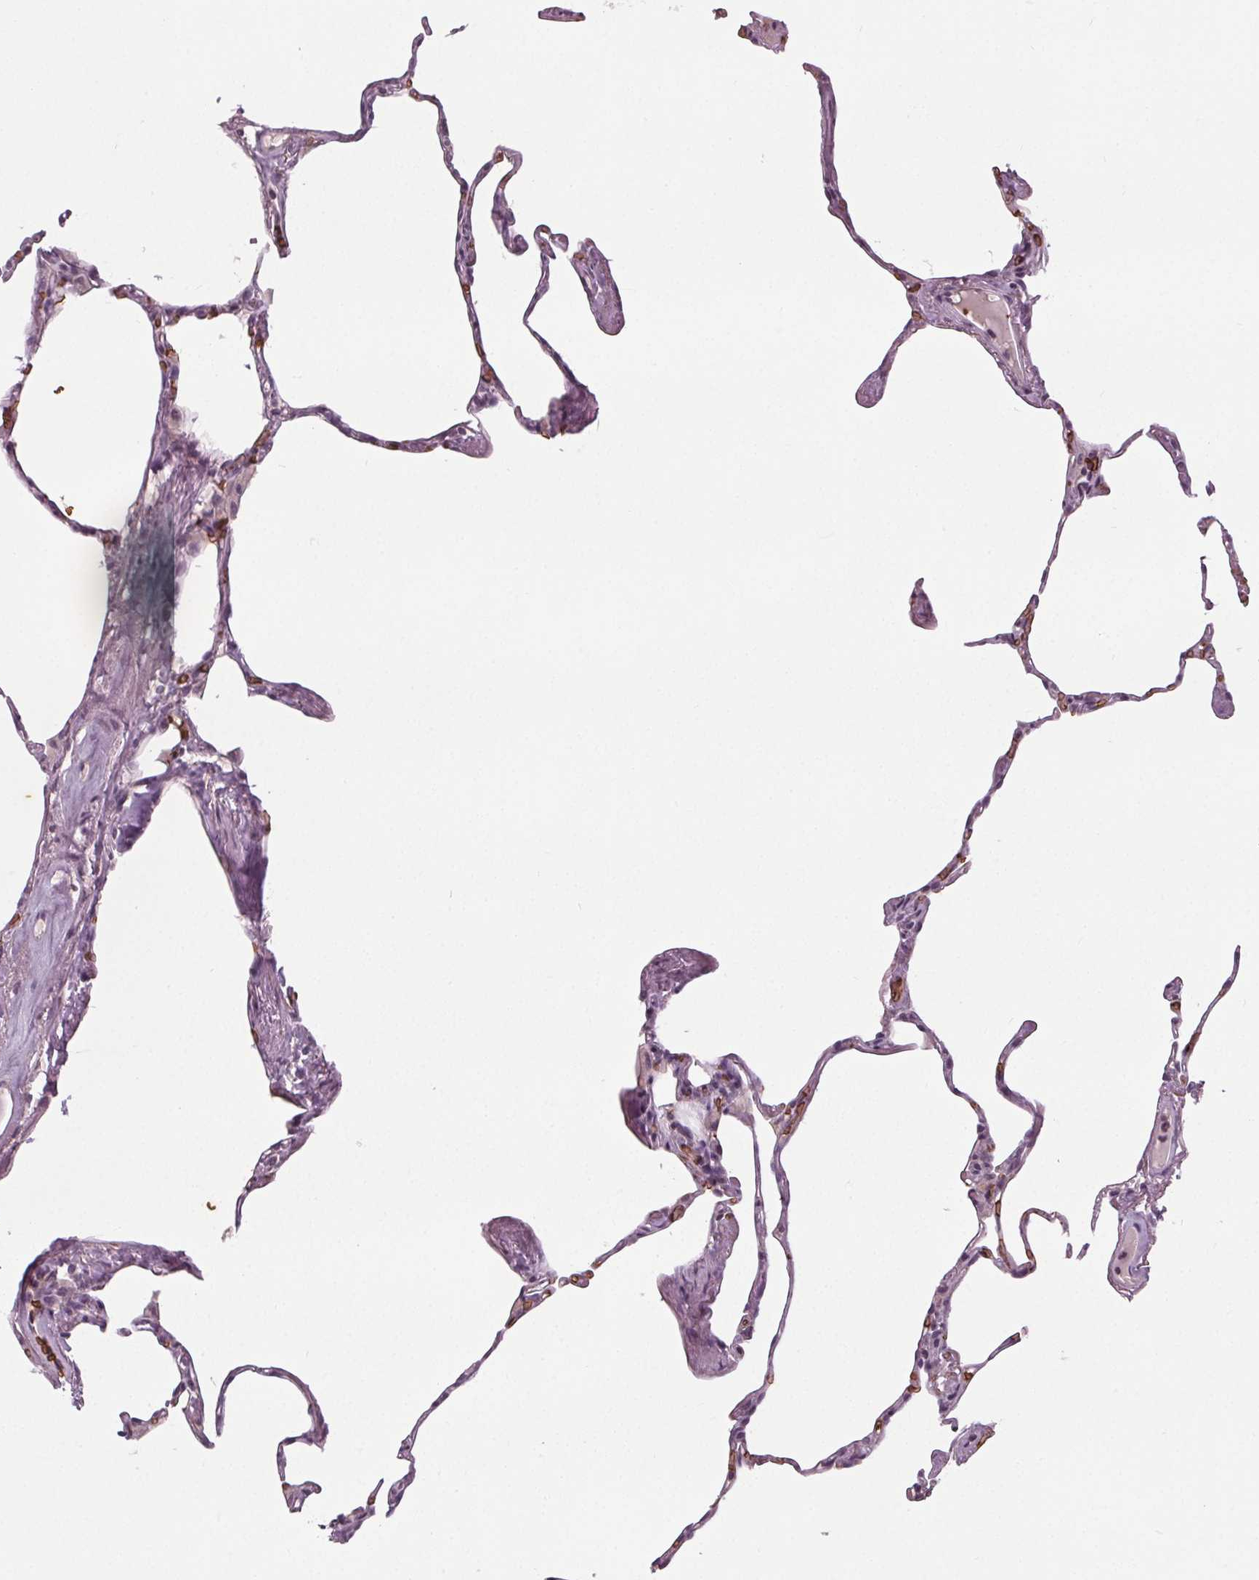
{"staining": {"intensity": "negative", "quantity": "none", "location": "none"}, "tissue": "lung", "cell_type": "Alveolar cells", "image_type": "normal", "snomed": [{"axis": "morphology", "description": "Normal tissue, NOS"}, {"axis": "topography", "description": "Lung"}], "caption": "The micrograph displays no significant staining in alveolar cells of lung. The staining was performed using DAB (3,3'-diaminobenzidine) to visualize the protein expression in brown, while the nuclei were stained in blue with hematoxylin (Magnification: 20x).", "gene": "SLC4A1", "patient": {"sex": "male", "age": 65}}